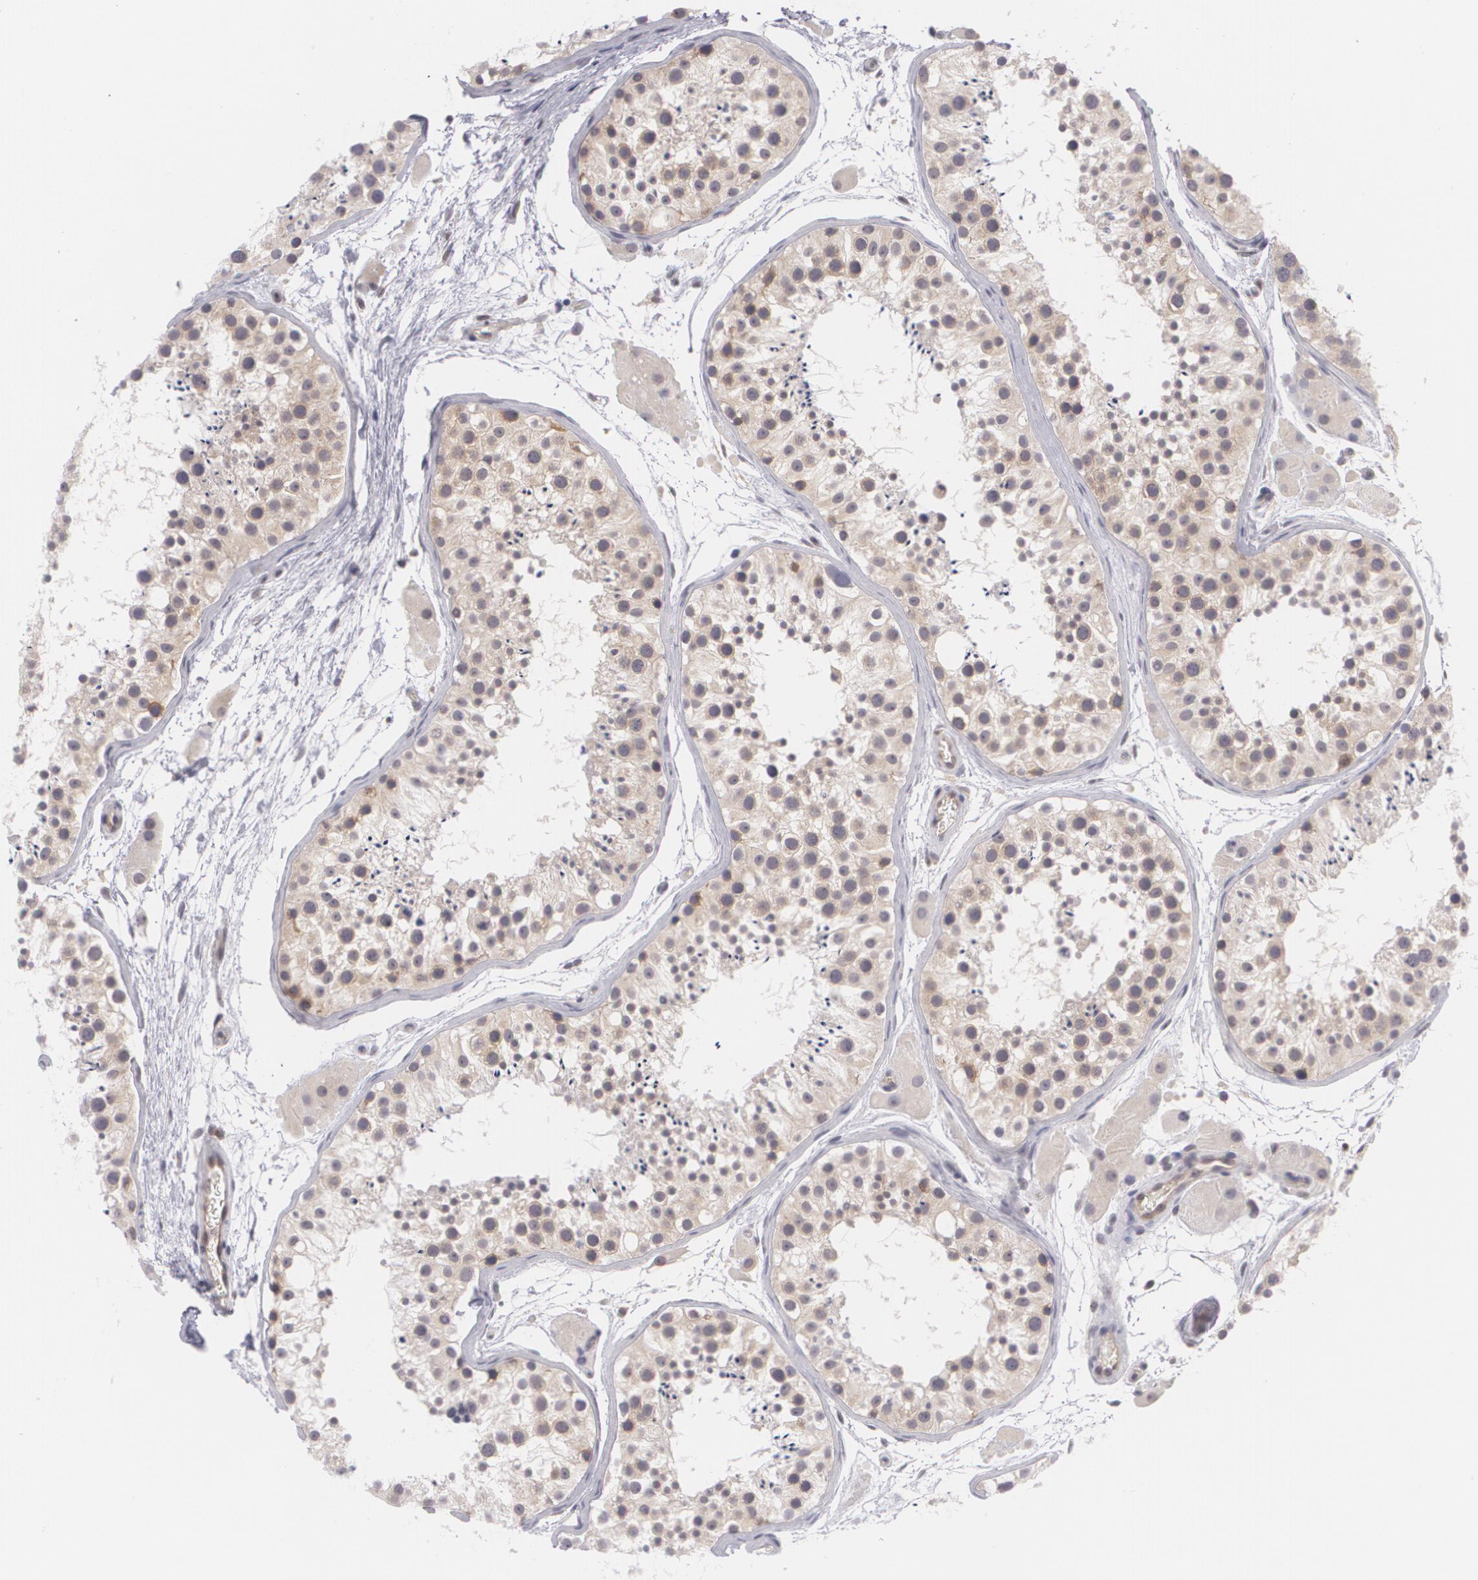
{"staining": {"intensity": "weak", "quantity": ">75%", "location": "cytoplasmic/membranous"}, "tissue": "testis", "cell_type": "Cells in seminiferous ducts", "image_type": "normal", "snomed": [{"axis": "morphology", "description": "Normal tissue, NOS"}, {"axis": "topography", "description": "Testis"}], "caption": "The image reveals immunohistochemical staining of unremarkable testis. There is weak cytoplasmic/membranous positivity is appreciated in approximately >75% of cells in seminiferous ducts.", "gene": "BCL10", "patient": {"sex": "male", "age": 29}}